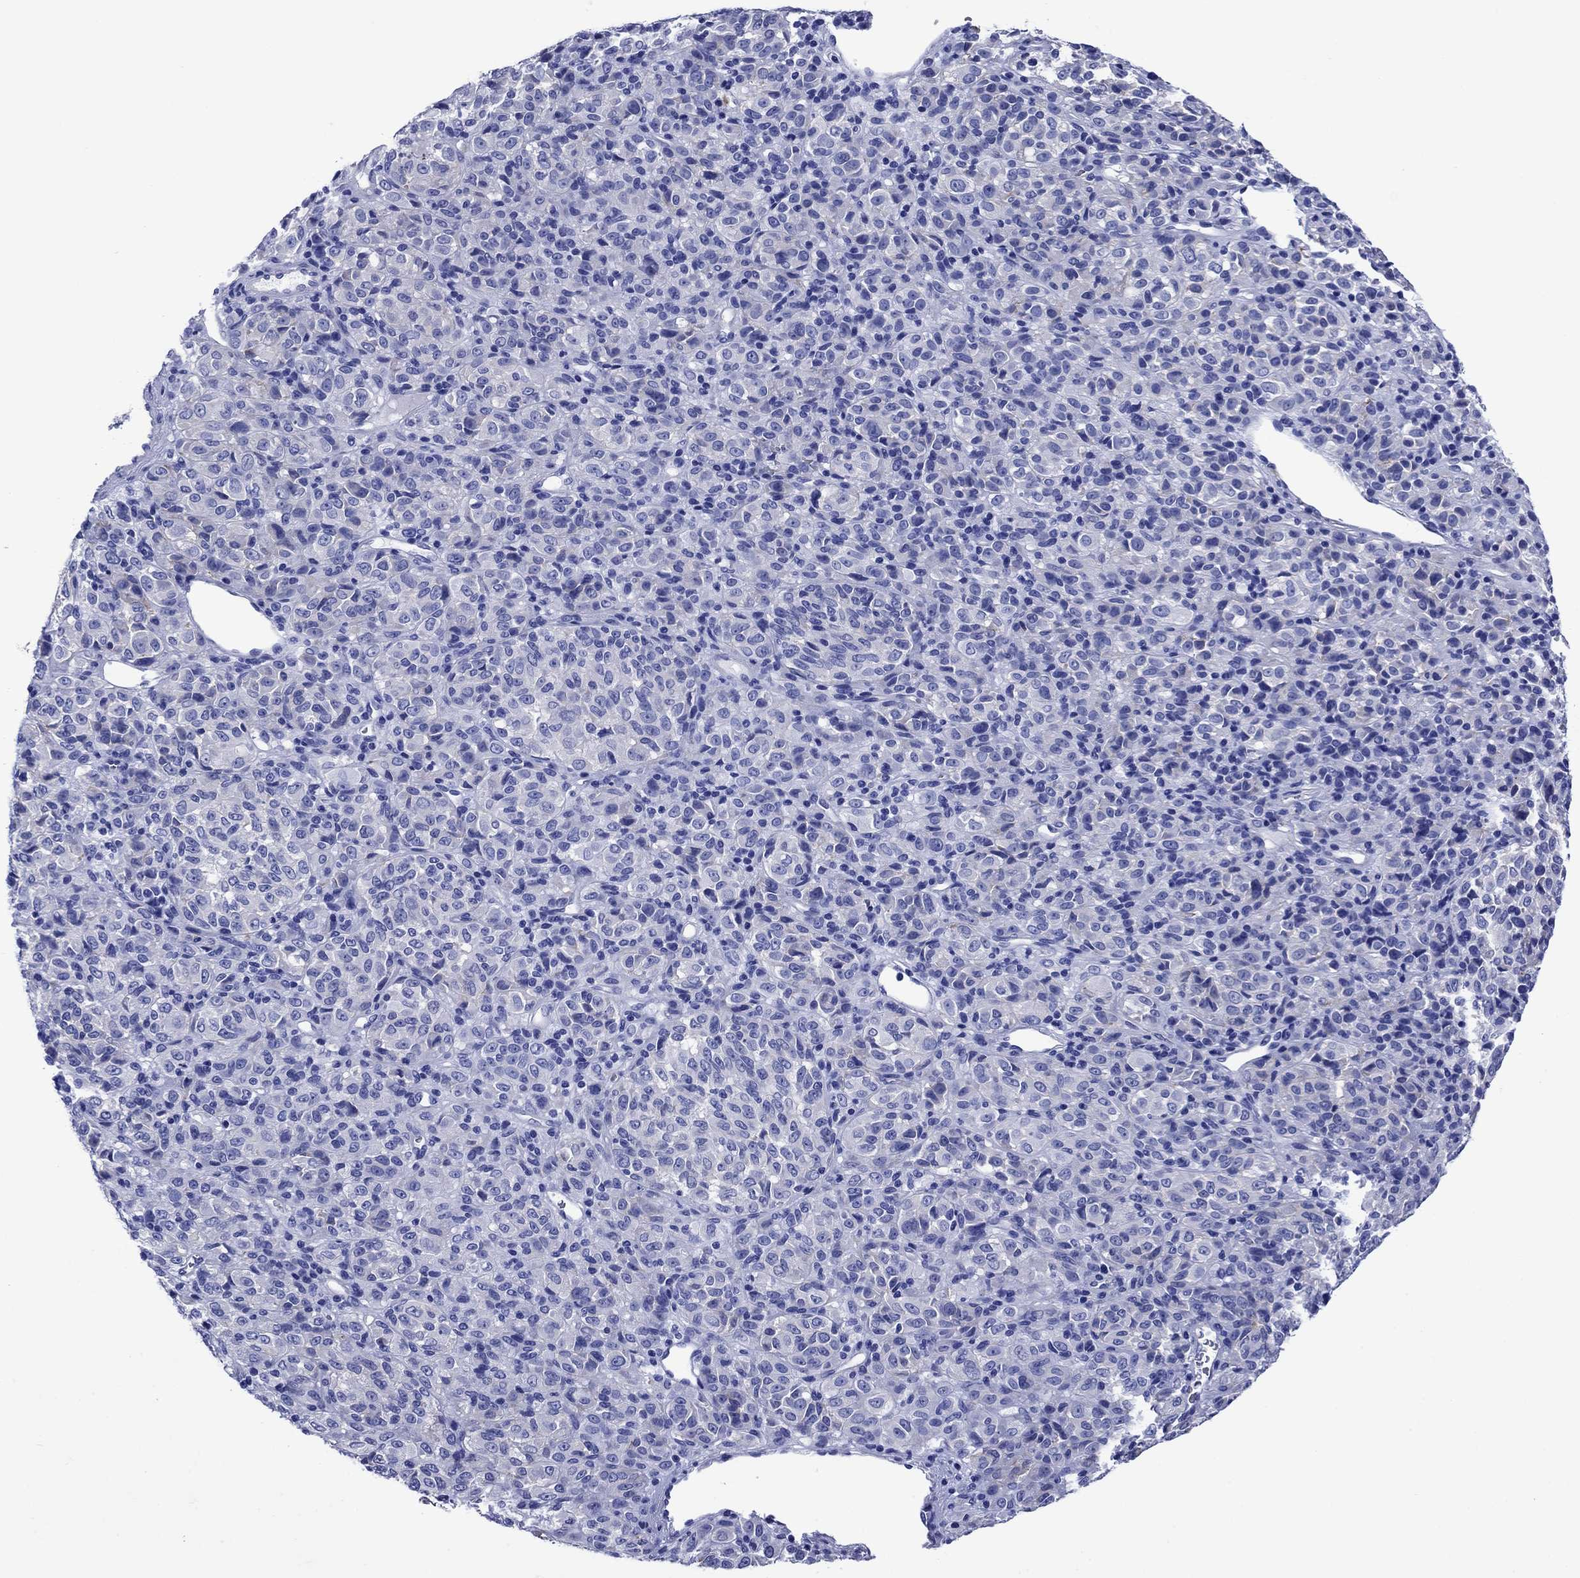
{"staining": {"intensity": "negative", "quantity": "none", "location": "none"}, "tissue": "melanoma", "cell_type": "Tumor cells", "image_type": "cancer", "snomed": [{"axis": "morphology", "description": "Malignant melanoma, Metastatic site"}, {"axis": "topography", "description": "Brain"}], "caption": "Immunohistochemistry photomicrograph of neoplastic tissue: melanoma stained with DAB (3,3'-diaminobenzidine) displays no significant protein positivity in tumor cells.", "gene": "SLC1A2", "patient": {"sex": "female", "age": 56}}